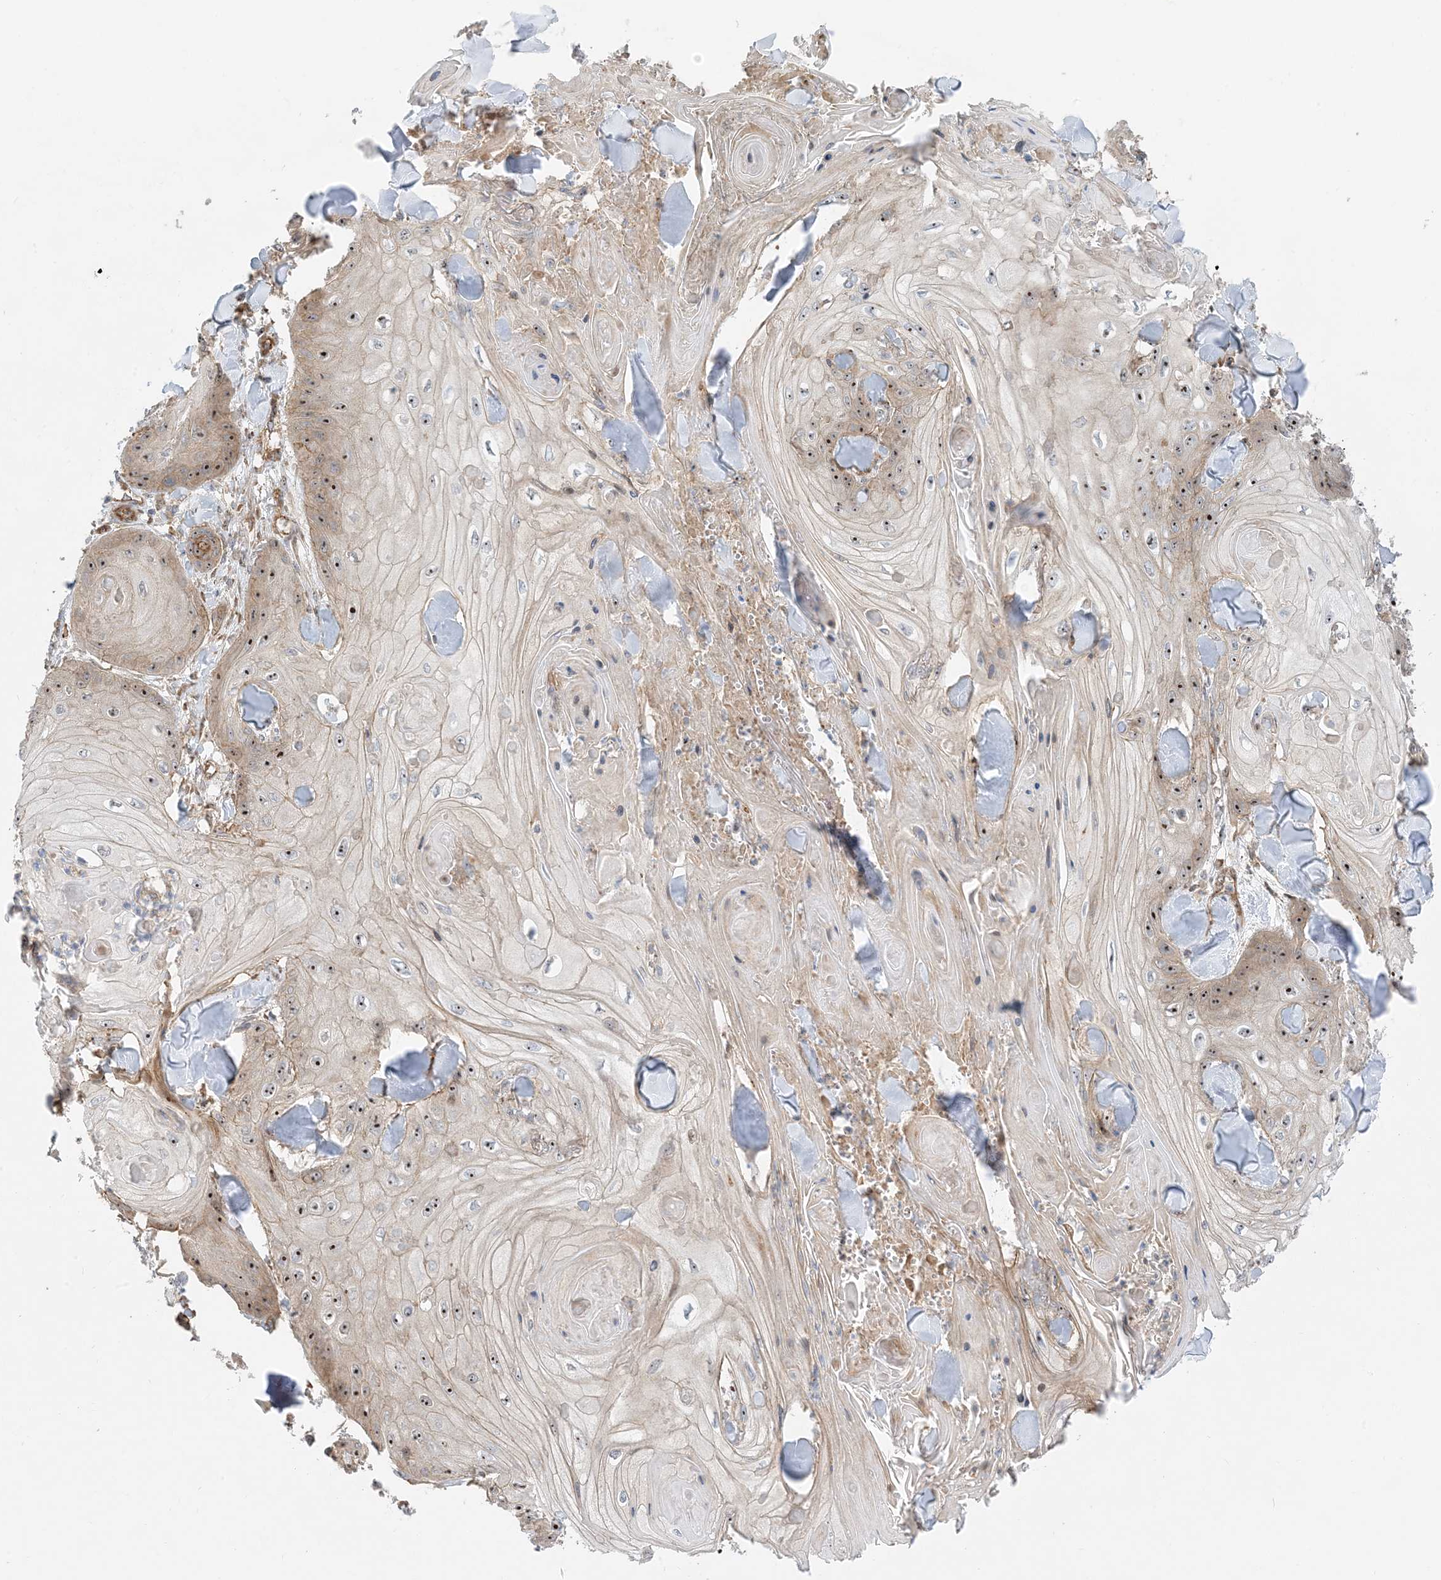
{"staining": {"intensity": "moderate", "quantity": "25%-75%", "location": "cytoplasmic/membranous,nuclear"}, "tissue": "skin cancer", "cell_type": "Tumor cells", "image_type": "cancer", "snomed": [{"axis": "morphology", "description": "Squamous cell carcinoma, NOS"}, {"axis": "topography", "description": "Skin"}], "caption": "Protein expression analysis of skin cancer (squamous cell carcinoma) demonstrates moderate cytoplasmic/membranous and nuclear staining in approximately 25%-75% of tumor cells.", "gene": "MYL5", "patient": {"sex": "male", "age": 74}}